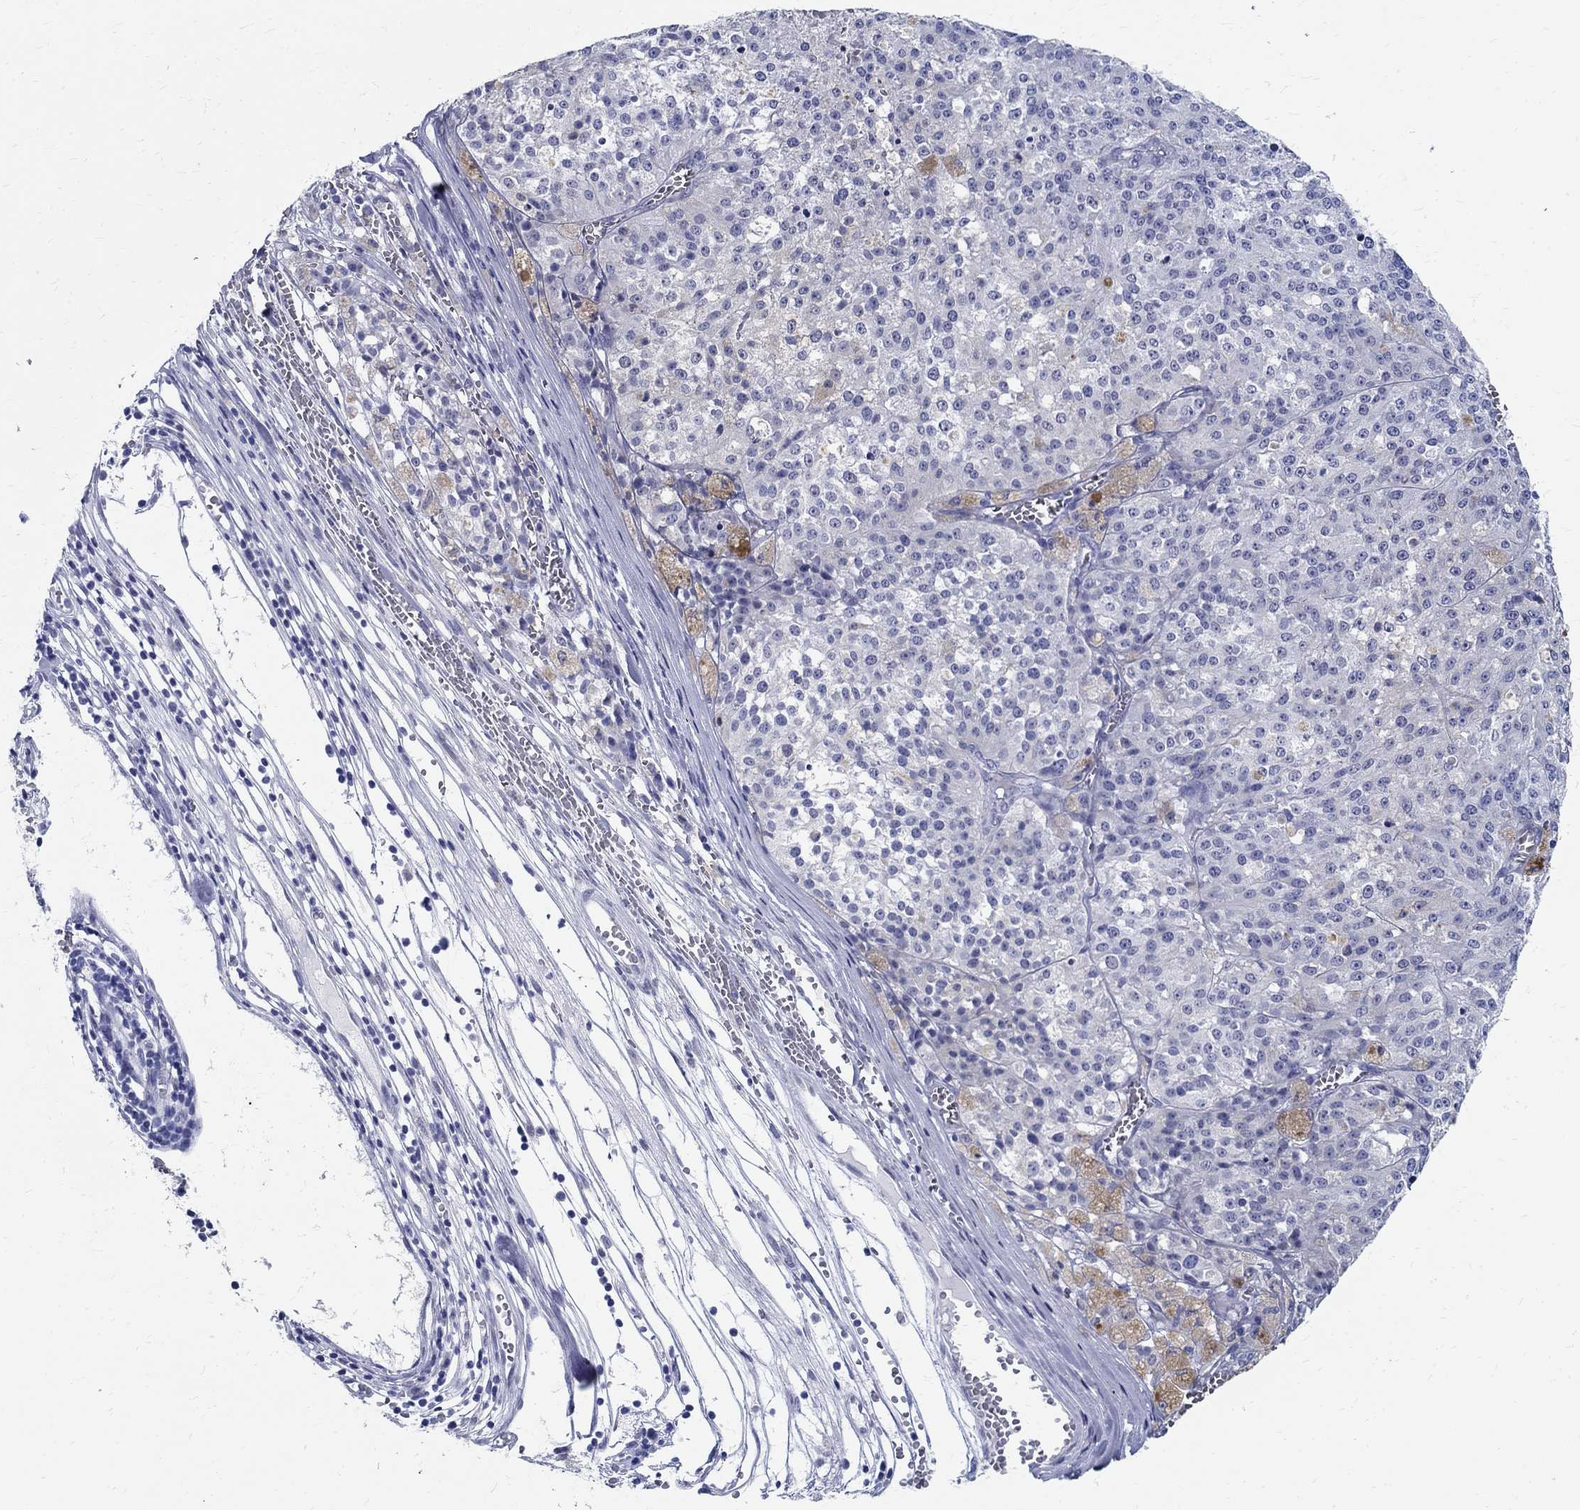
{"staining": {"intensity": "negative", "quantity": "none", "location": "none"}, "tissue": "melanoma", "cell_type": "Tumor cells", "image_type": "cancer", "snomed": [{"axis": "morphology", "description": "Malignant melanoma, Metastatic site"}, {"axis": "topography", "description": "Lymph node"}], "caption": "Tumor cells show no significant protein positivity in malignant melanoma (metastatic site). Nuclei are stained in blue.", "gene": "TSPAN16", "patient": {"sex": "female", "age": 64}}